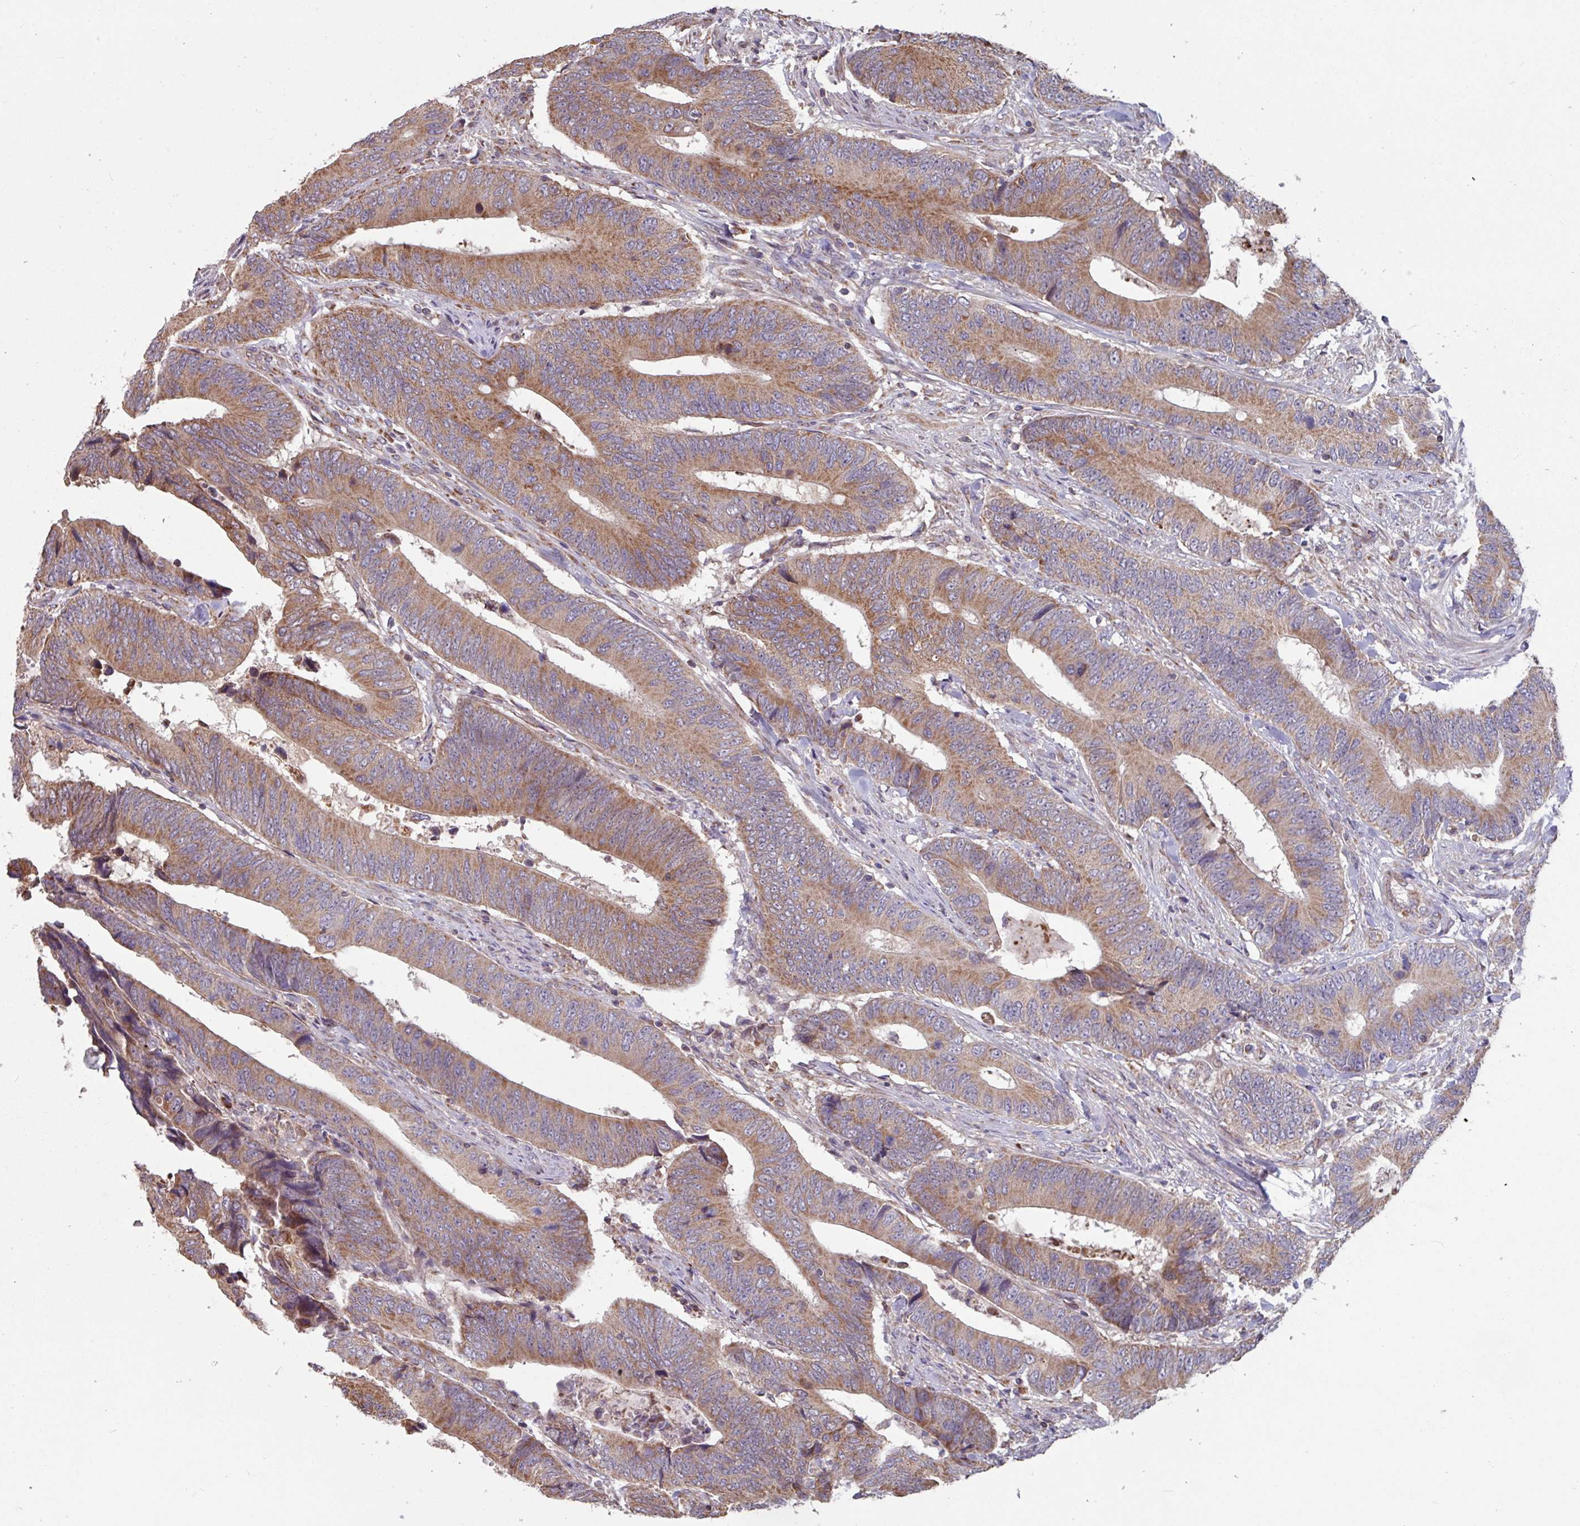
{"staining": {"intensity": "moderate", "quantity": ">75%", "location": "cytoplasmic/membranous"}, "tissue": "colorectal cancer", "cell_type": "Tumor cells", "image_type": "cancer", "snomed": [{"axis": "morphology", "description": "Adenocarcinoma, NOS"}, {"axis": "topography", "description": "Colon"}], "caption": "A brown stain highlights moderate cytoplasmic/membranous expression of a protein in colorectal cancer (adenocarcinoma) tumor cells. (DAB (3,3'-diaminobenzidine) = brown stain, brightfield microscopy at high magnification).", "gene": "COX7C", "patient": {"sex": "male", "age": 87}}